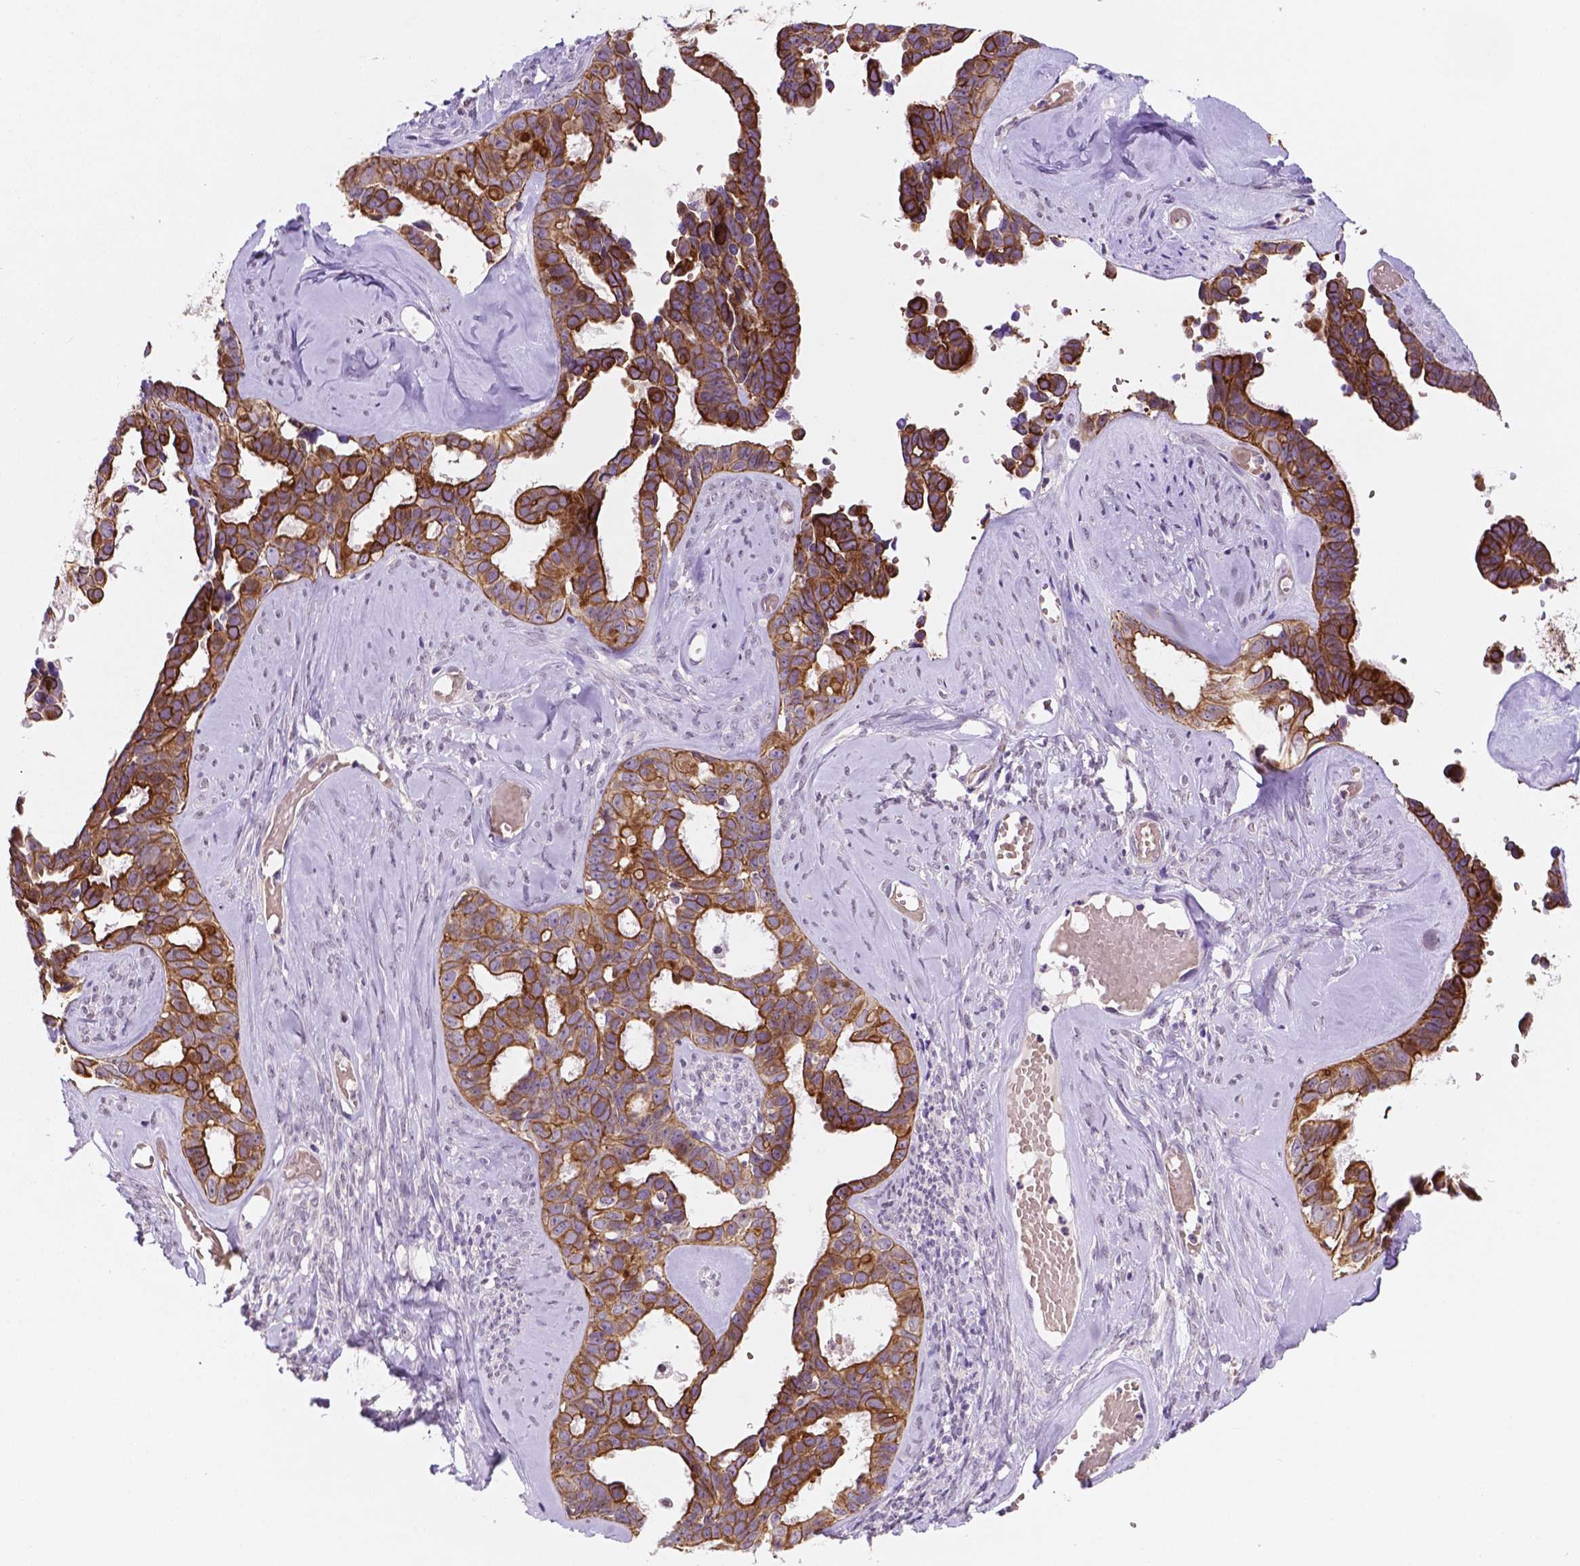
{"staining": {"intensity": "strong", "quantity": "25%-75%", "location": "cytoplasmic/membranous"}, "tissue": "ovarian cancer", "cell_type": "Tumor cells", "image_type": "cancer", "snomed": [{"axis": "morphology", "description": "Cystadenocarcinoma, serous, NOS"}, {"axis": "topography", "description": "Ovary"}], "caption": "Protein staining shows strong cytoplasmic/membranous staining in approximately 25%-75% of tumor cells in ovarian cancer (serous cystadenocarcinoma).", "gene": "SHLD3", "patient": {"sex": "female", "age": 69}}